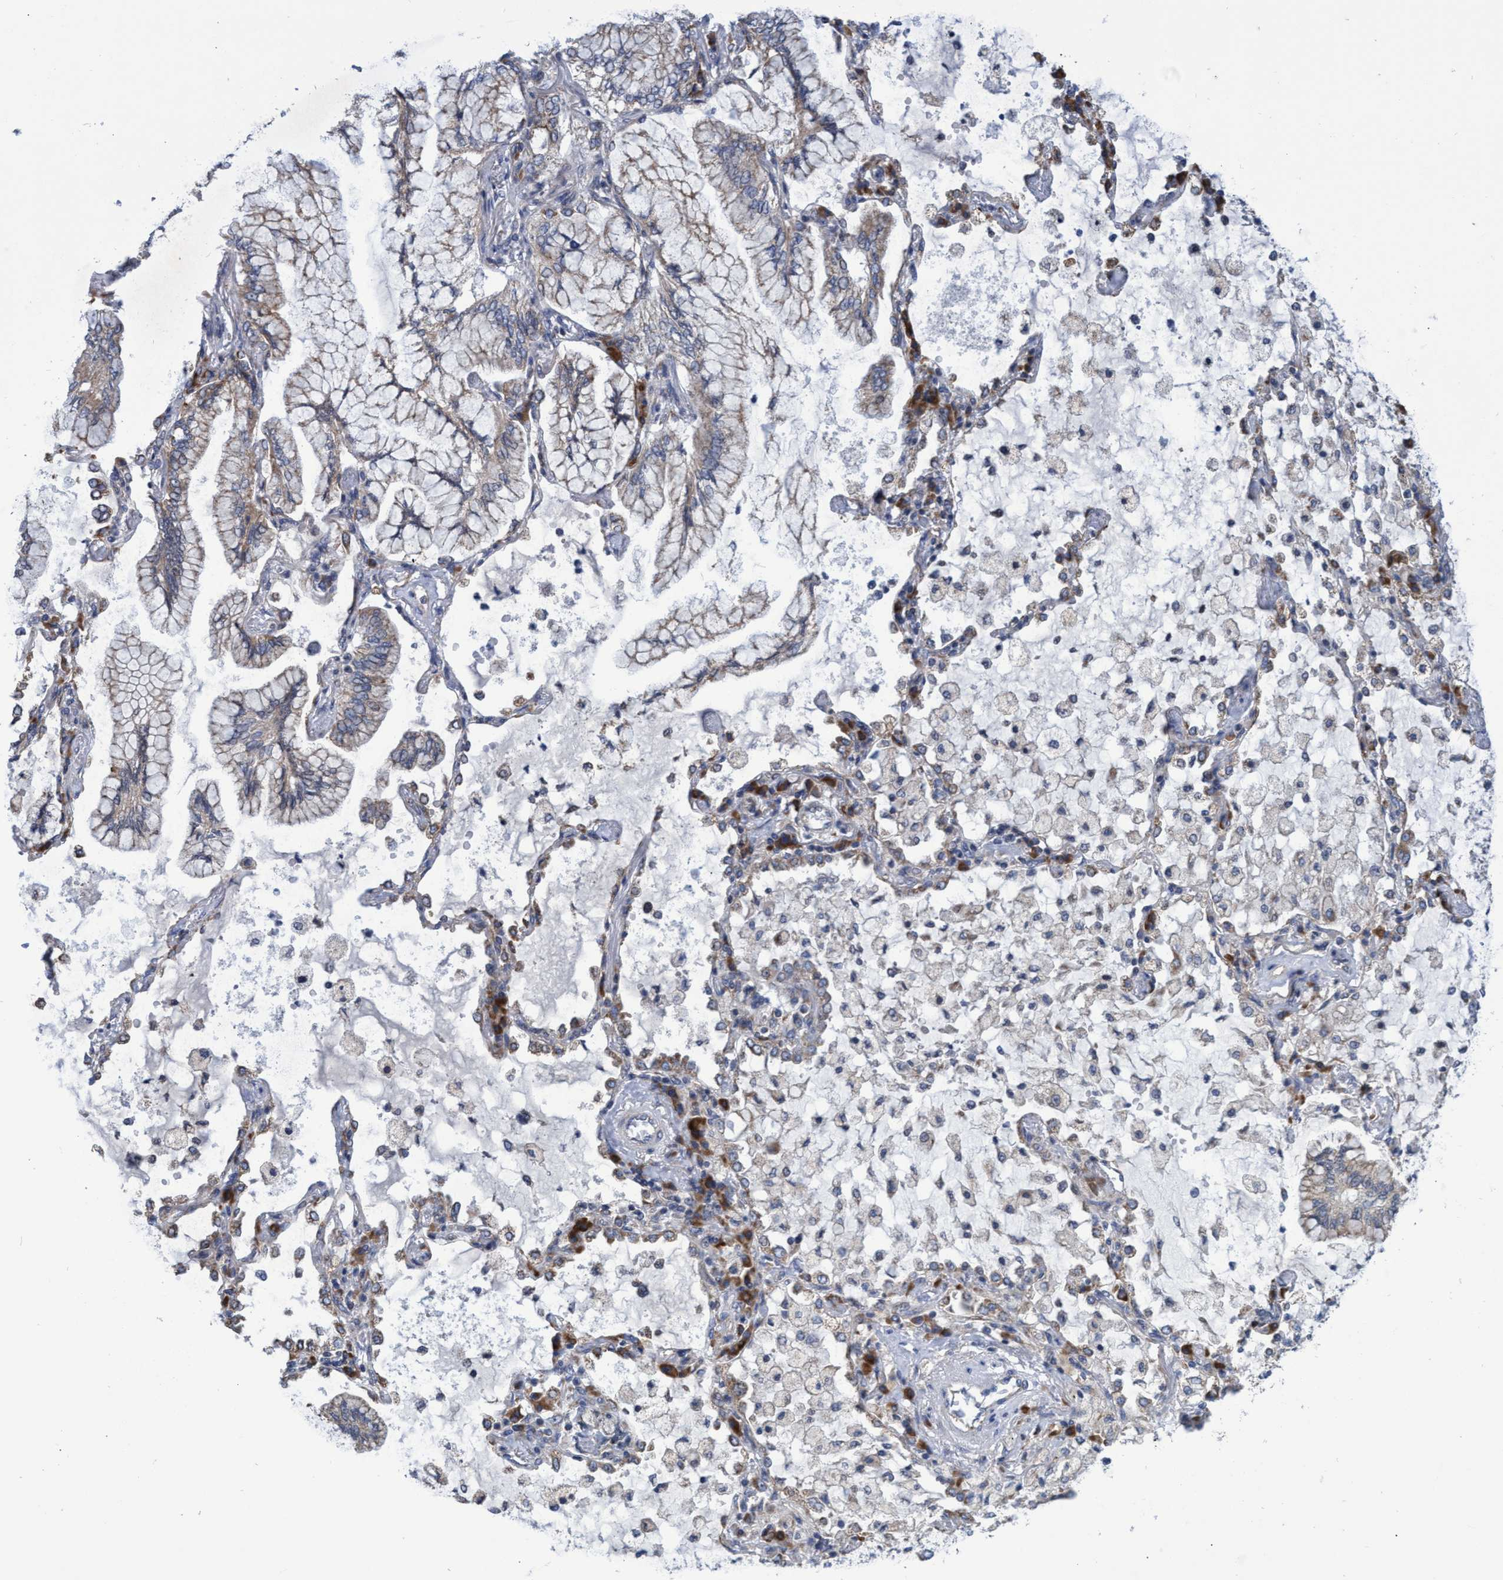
{"staining": {"intensity": "weak", "quantity": ">75%", "location": "cytoplasmic/membranous"}, "tissue": "lung cancer", "cell_type": "Tumor cells", "image_type": "cancer", "snomed": [{"axis": "morphology", "description": "Adenocarcinoma, NOS"}, {"axis": "topography", "description": "Lung"}], "caption": "DAB (3,3'-diaminobenzidine) immunohistochemical staining of lung adenocarcinoma reveals weak cytoplasmic/membranous protein expression in approximately >75% of tumor cells.", "gene": "NAT16", "patient": {"sex": "female", "age": 70}}